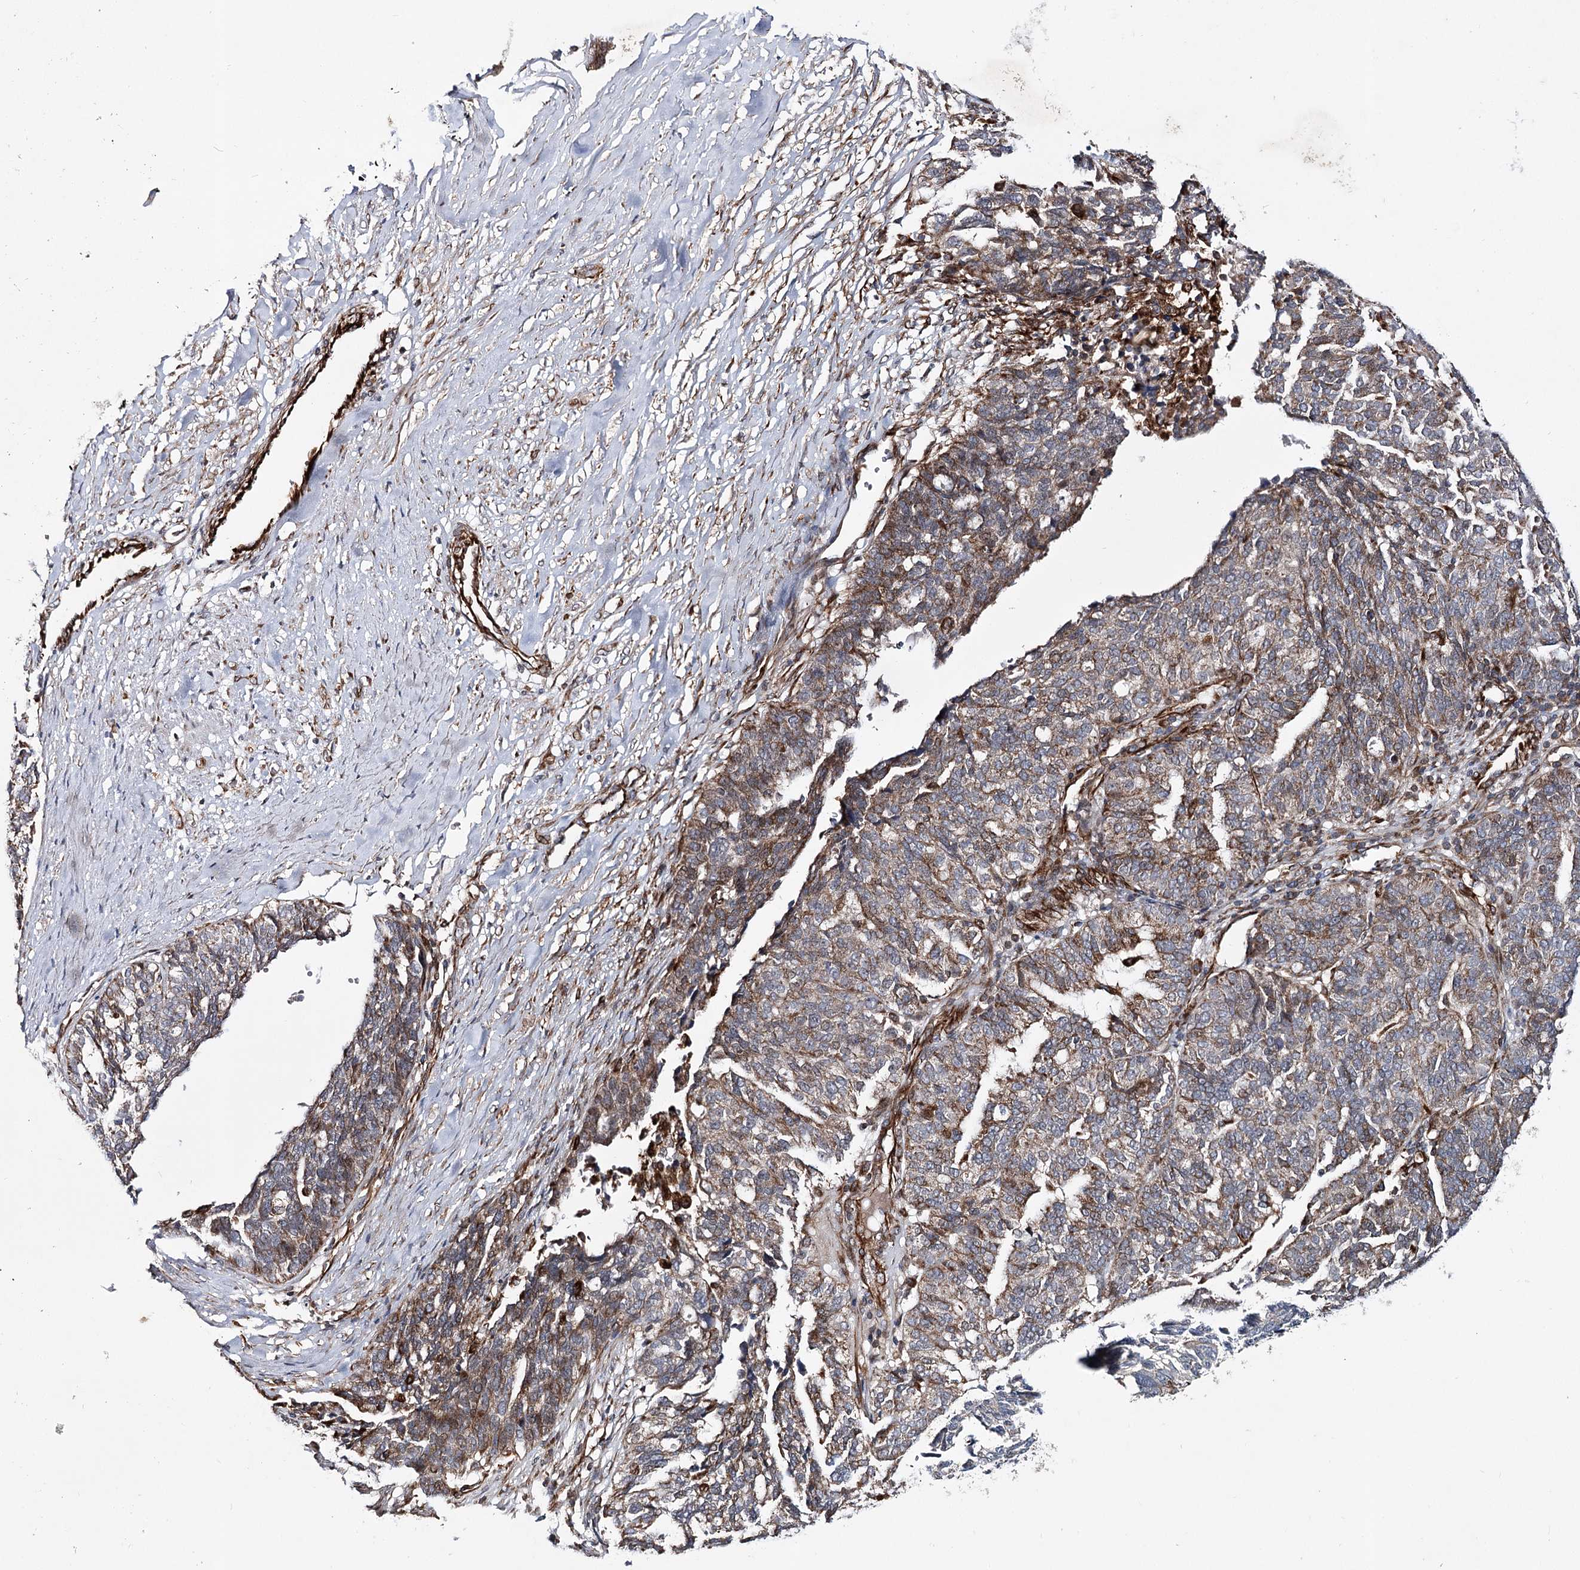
{"staining": {"intensity": "moderate", "quantity": "<25%", "location": "cytoplasmic/membranous"}, "tissue": "ovarian cancer", "cell_type": "Tumor cells", "image_type": "cancer", "snomed": [{"axis": "morphology", "description": "Cystadenocarcinoma, serous, NOS"}, {"axis": "topography", "description": "Ovary"}], "caption": "Brown immunohistochemical staining in ovarian cancer (serous cystadenocarcinoma) reveals moderate cytoplasmic/membranous positivity in about <25% of tumor cells.", "gene": "DPEP2", "patient": {"sex": "female", "age": 59}}